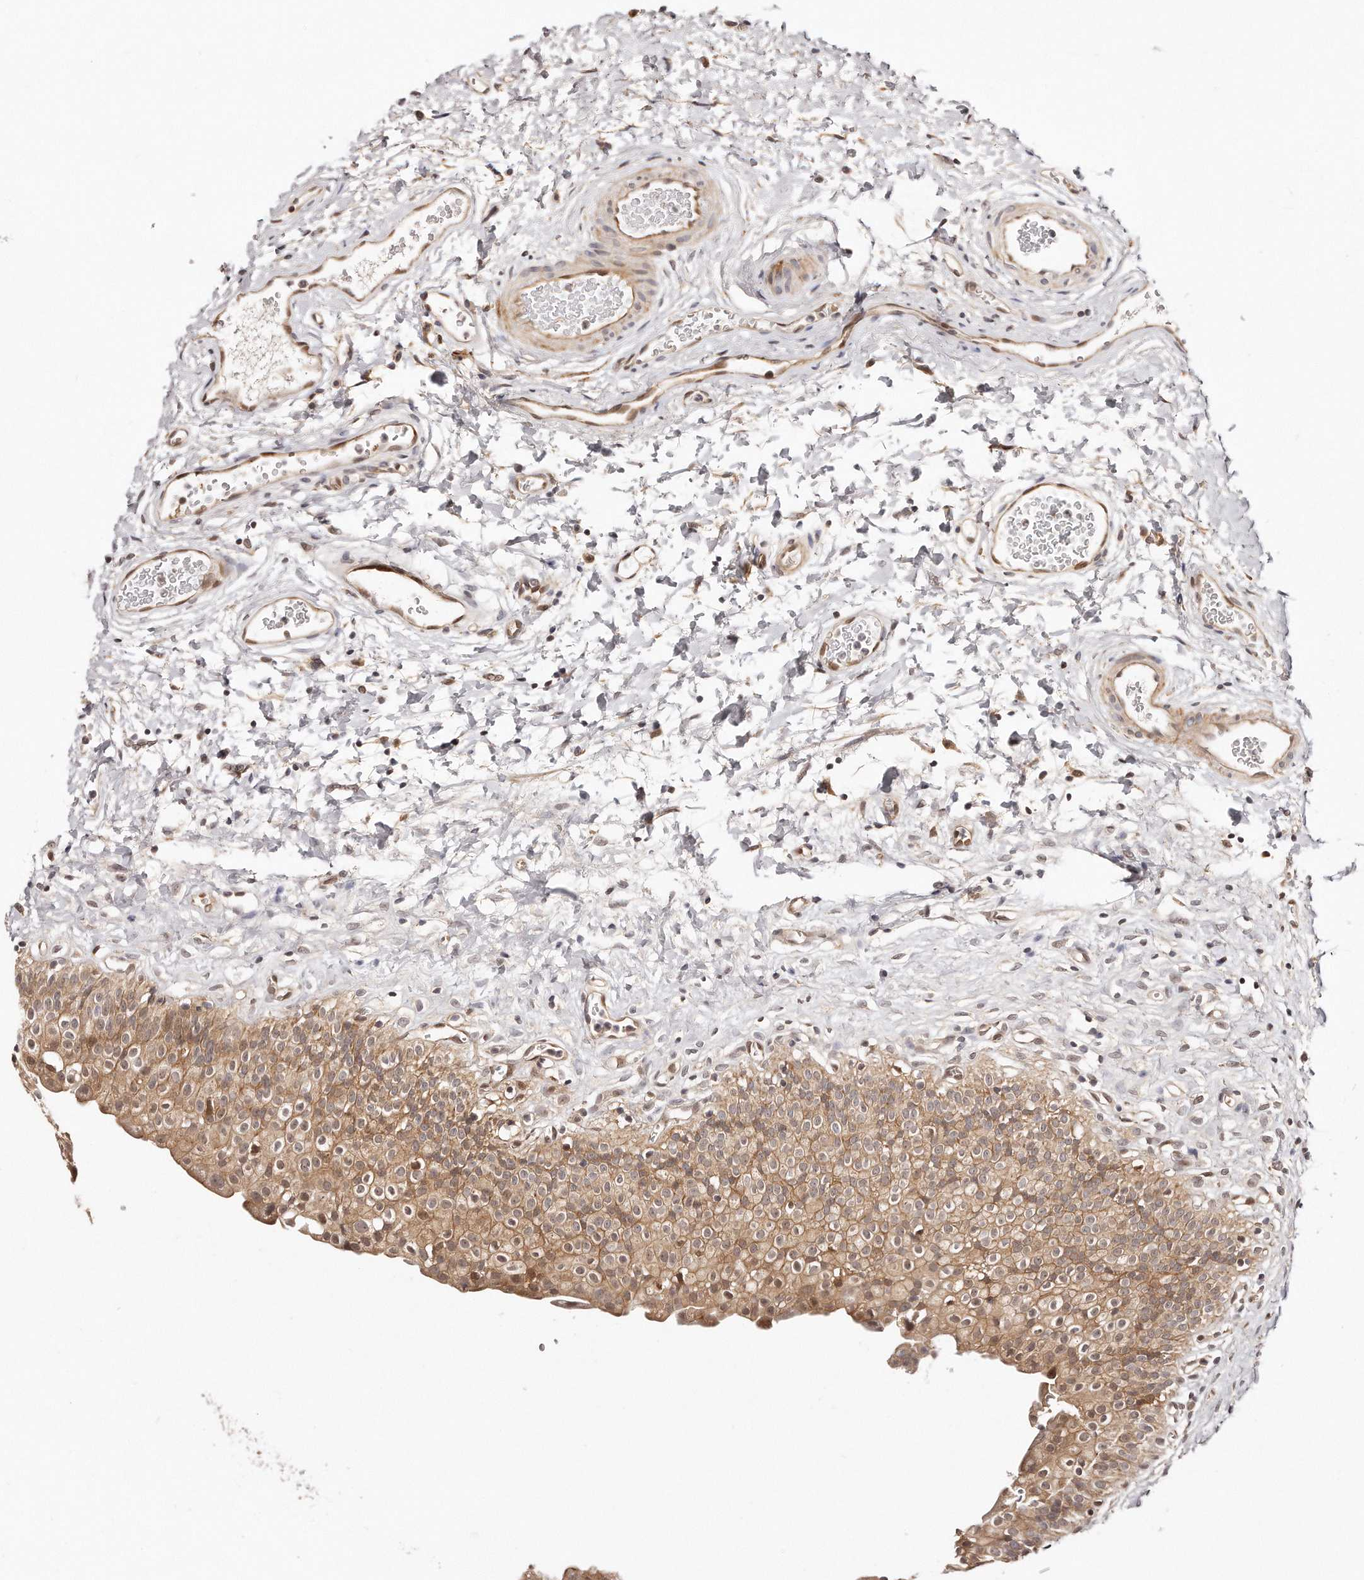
{"staining": {"intensity": "moderate", "quantity": ">75%", "location": "cytoplasmic/membranous"}, "tissue": "urinary bladder", "cell_type": "Urothelial cells", "image_type": "normal", "snomed": [{"axis": "morphology", "description": "Normal tissue, NOS"}, {"axis": "topography", "description": "Urinary bladder"}], "caption": "Immunohistochemistry of unremarkable human urinary bladder displays medium levels of moderate cytoplasmic/membranous expression in about >75% of urothelial cells.", "gene": "GBP4", "patient": {"sex": "male", "age": 51}}